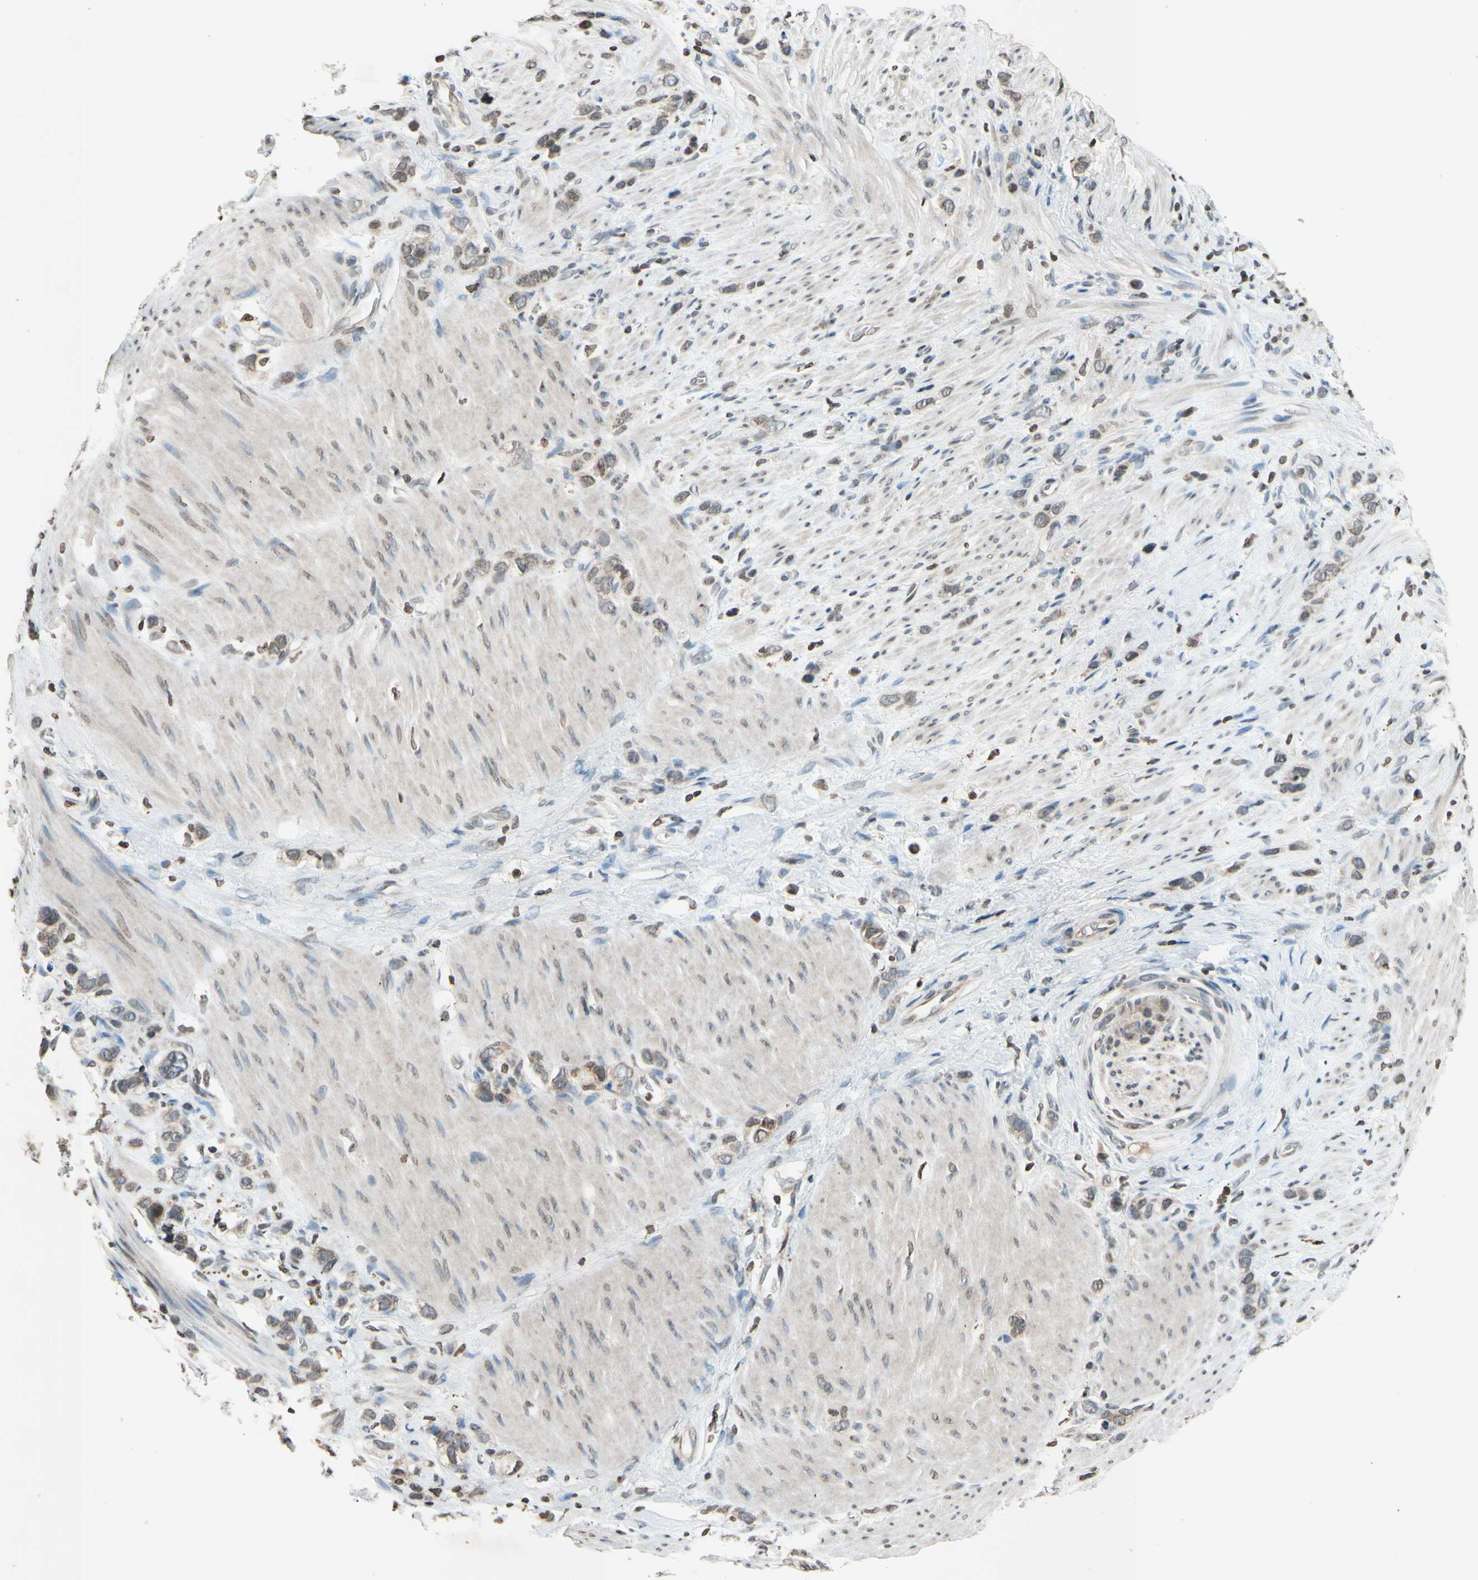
{"staining": {"intensity": "weak", "quantity": ">75%", "location": "cytoplasmic/membranous"}, "tissue": "stomach cancer", "cell_type": "Tumor cells", "image_type": "cancer", "snomed": [{"axis": "morphology", "description": "Normal tissue, NOS"}, {"axis": "morphology", "description": "Adenocarcinoma, NOS"}, {"axis": "morphology", "description": "Adenocarcinoma, High grade"}, {"axis": "topography", "description": "Stomach, upper"}, {"axis": "topography", "description": "Stomach"}], "caption": "Stomach cancer stained for a protein demonstrates weak cytoplasmic/membranous positivity in tumor cells. The staining is performed using DAB brown chromogen to label protein expression. The nuclei are counter-stained blue using hematoxylin.", "gene": "CLDN11", "patient": {"sex": "female", "age": 65}}